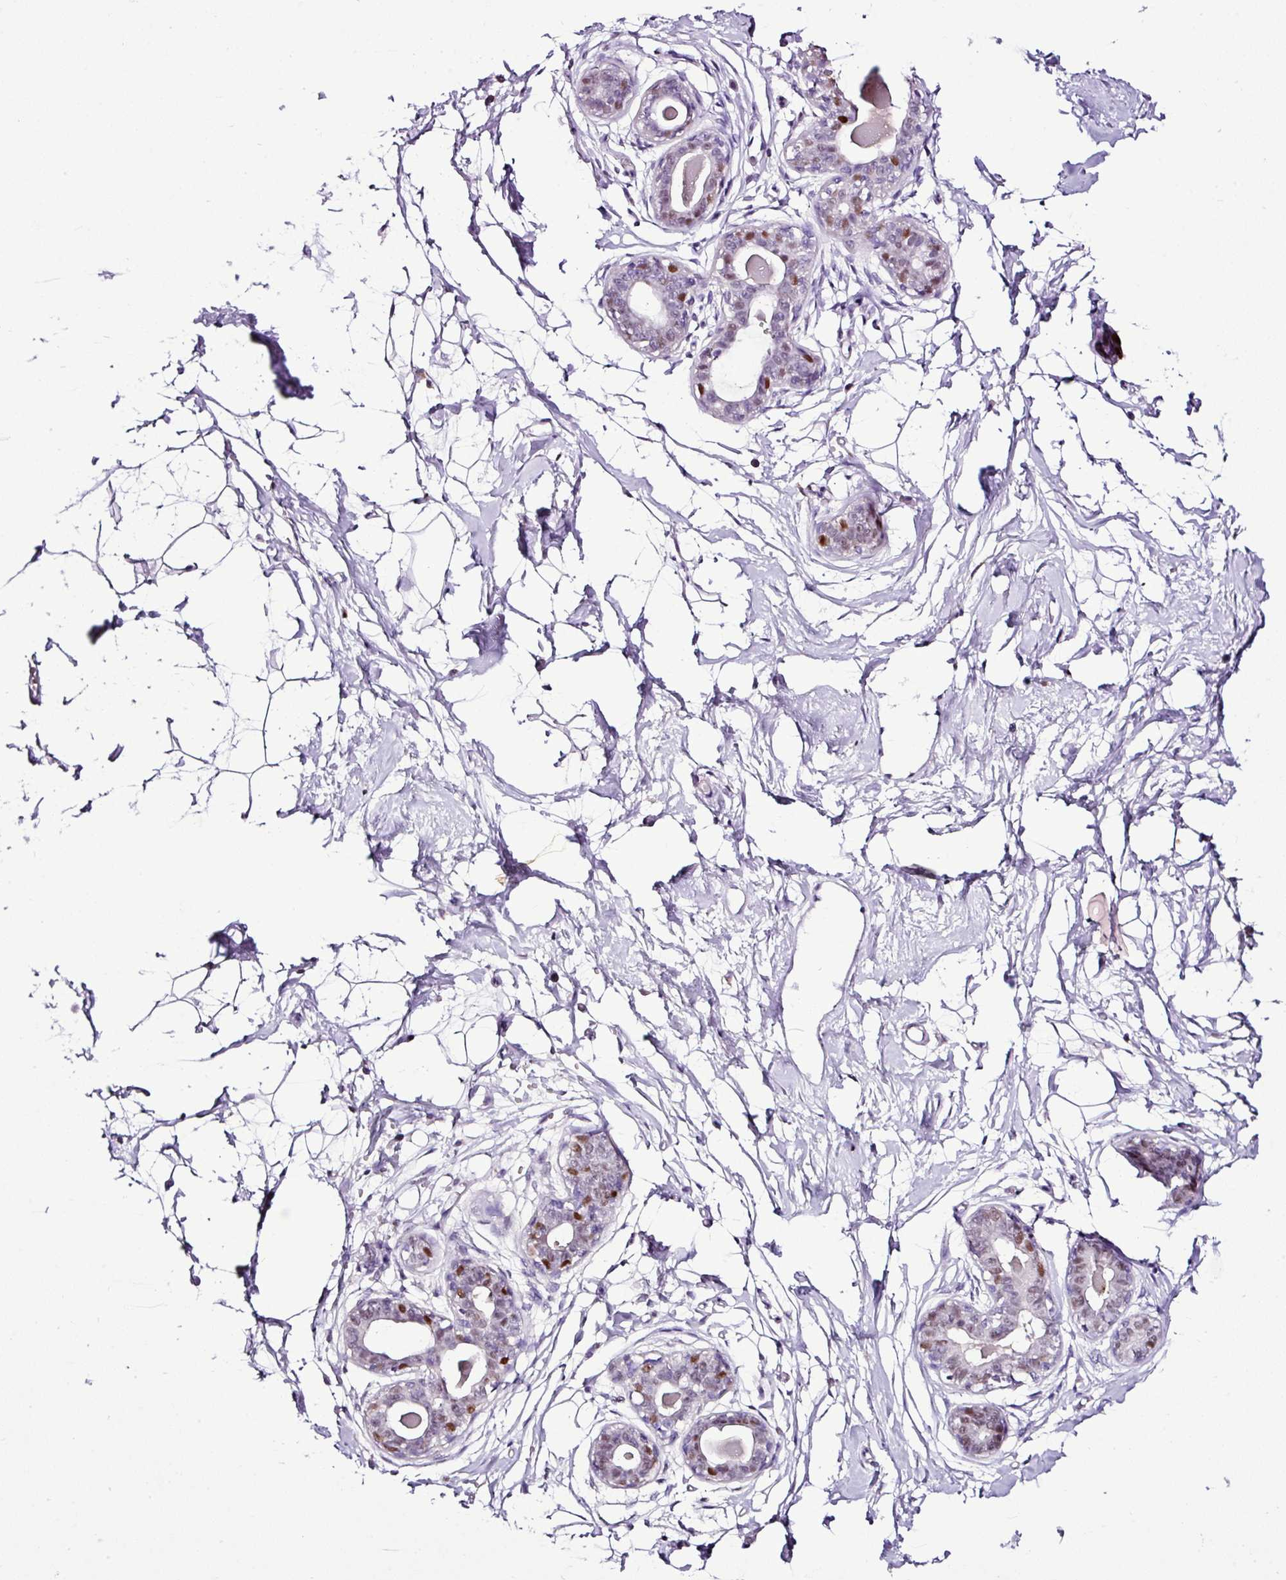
{"staining": {"intensity": "negative", "quantity": "none", "location": "none"}, "tissue": "breast", "cell_type": "Adipocytes", "image_type": "normal", "snomed": [{"axis": "morphology", "description": "Normal tissue, NOS"}, {"axis": "topography", "description": "Breast"}], "caption": "An IHC image of normal breast is shown. There is no staining in adipocytes of breast.", "gene": "ESR1", "patient": {"sex": "female", "age": 45}}